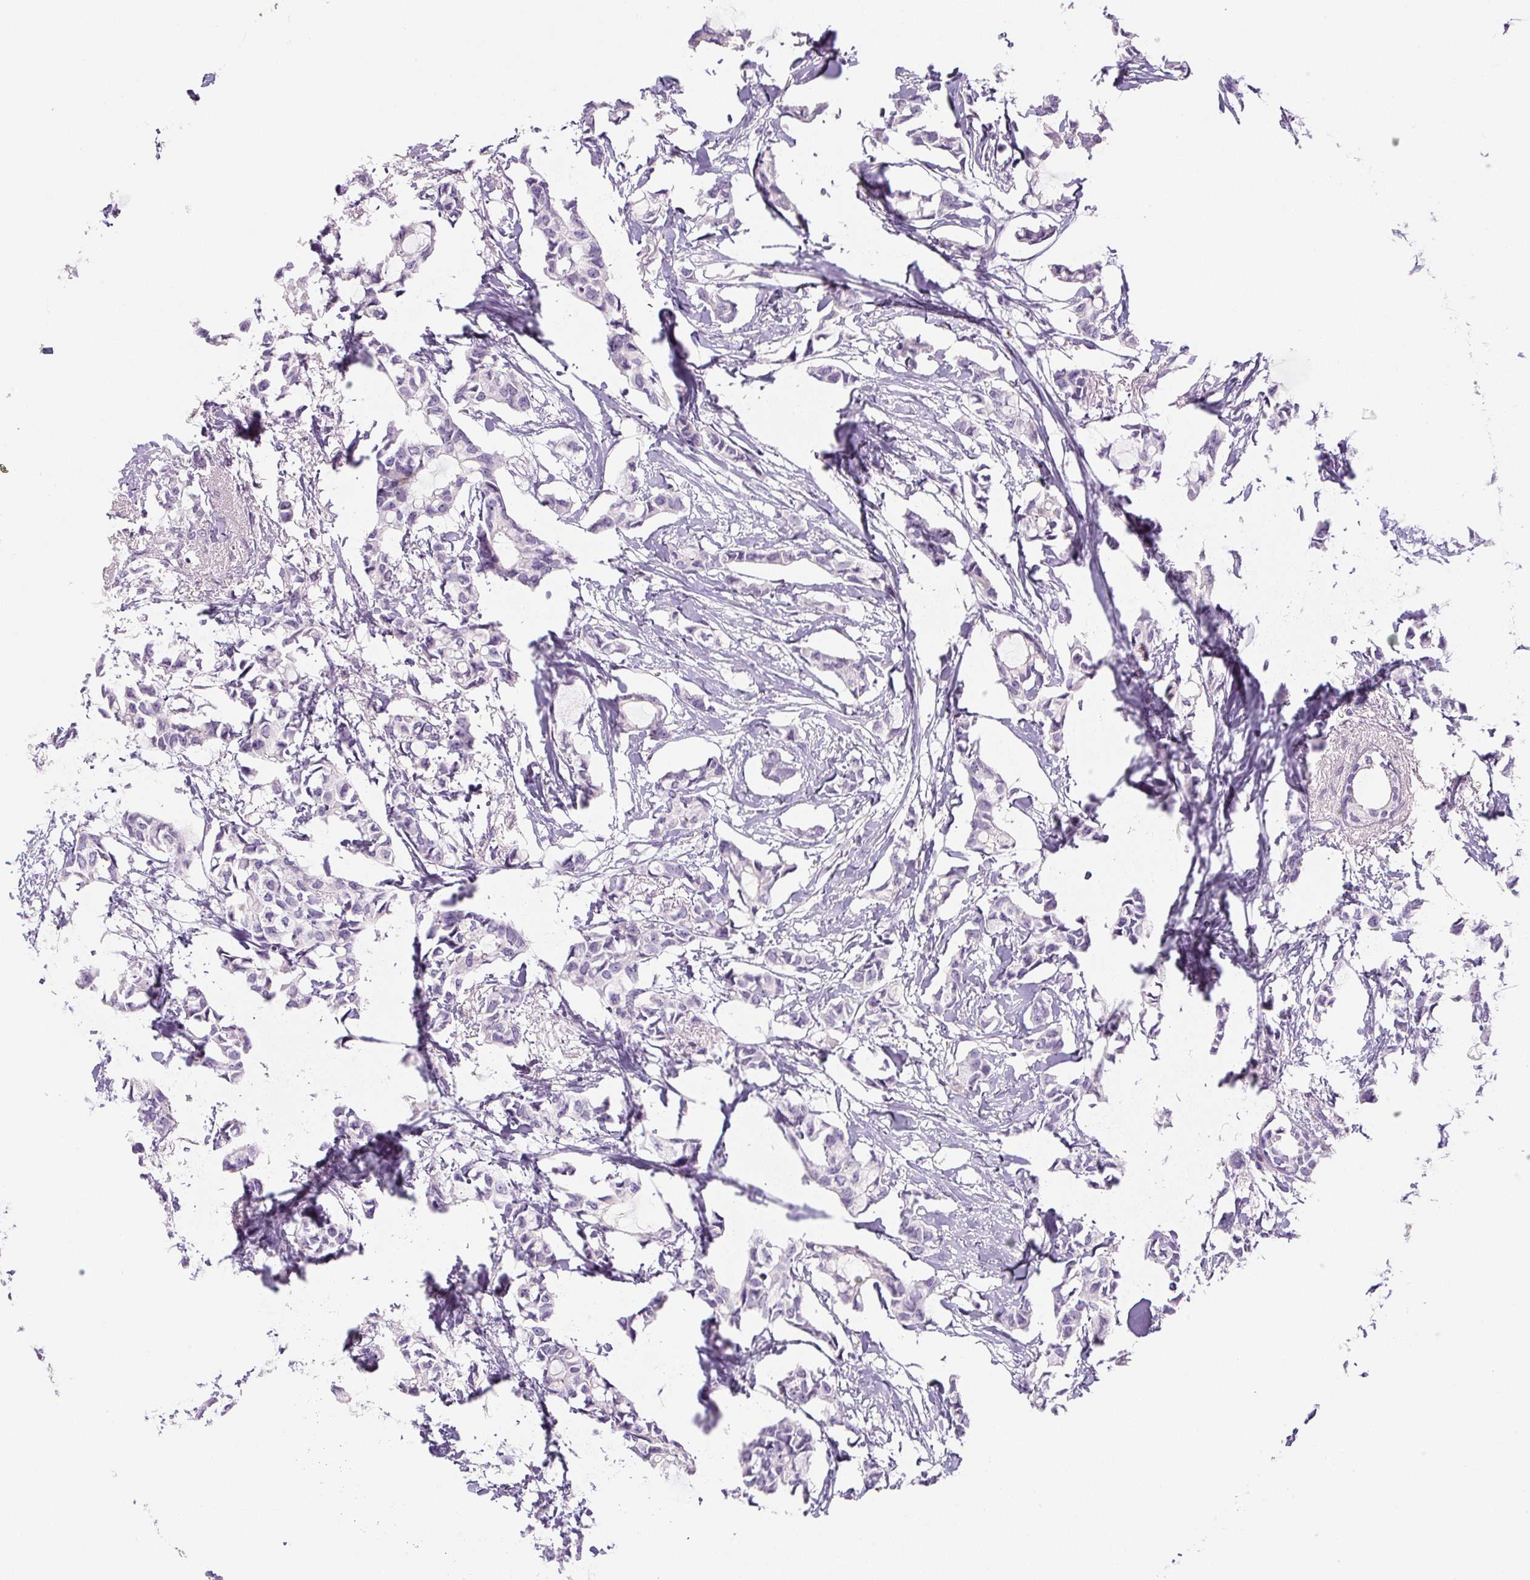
{"staining": {"intensity": "negative", "quantity": "none", "location": "none"}, "tissue": "breast cancer", "cell_type": "Tumor cells", "image_type": "cancer", "snomed": [{"axis": "morphology", "description": "Duct carcinoma"}, {"axis": "topography", "description": "Breast"}], "caption": "DAB immunohistochemical staining of breast cancer (invasive ductal carcinoma) demonstrates no significant staining in tumor cells.", "gene": "DISP3", "patient": {"sex": "female", "age": 73}}